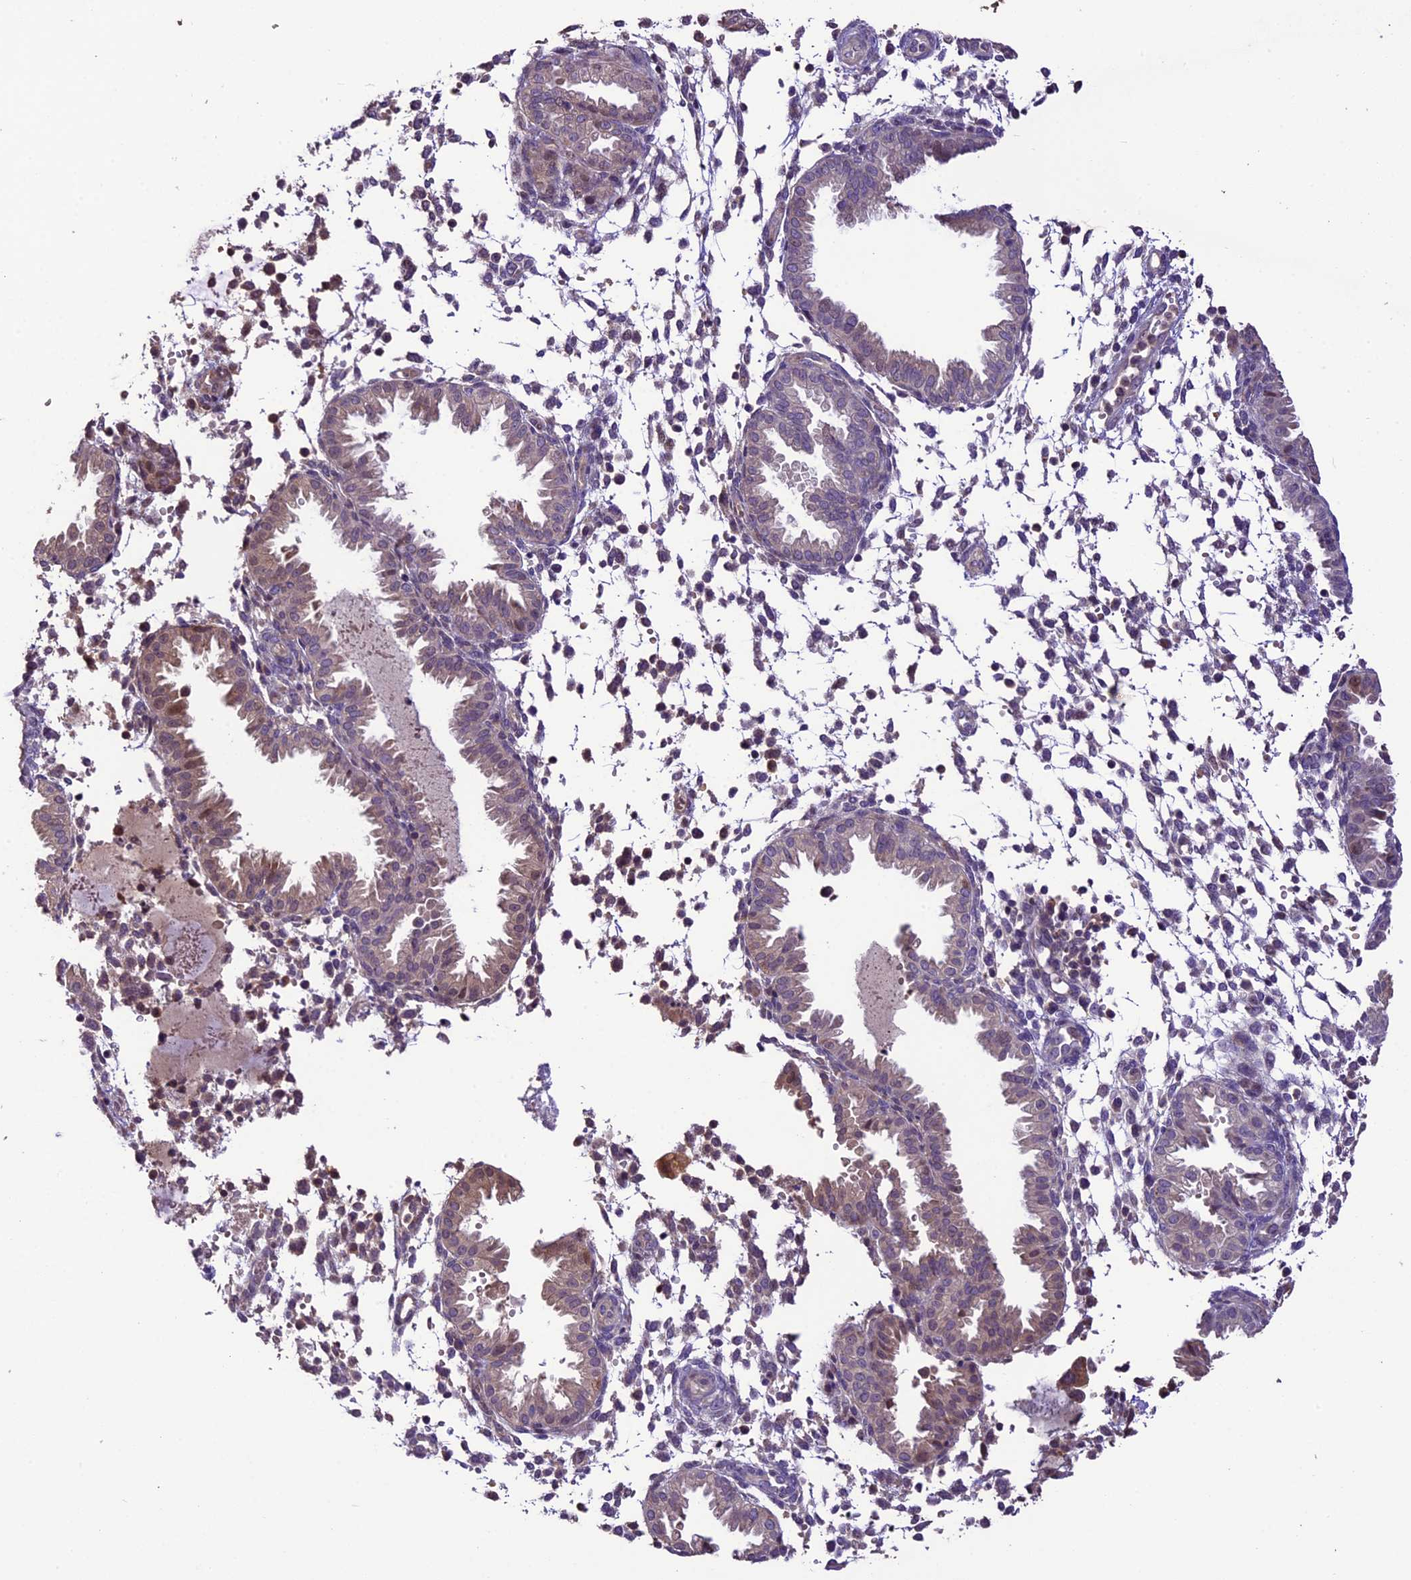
{"staining": {"intensity": "negative", "quantity": "none", "location": "none"}, "tissue": "endometrium", "cell_type": "Cells in endometrial stroma", "image_type": "normal", "snomed": [{"axis": "morphology", "description": "Normal tissue, NOS"}, {"axis": "topography", "description": "Endometrium"}], "caption": "This image is of benign endometrium stained with immunohistochemistry (IHC) to label a protein in brown with the nuclei are counter-stained blue. There is no positivity in cells in endometrial stroma.", "gene": "DGKH", "patient": {"sex": "female", "age": 33}}